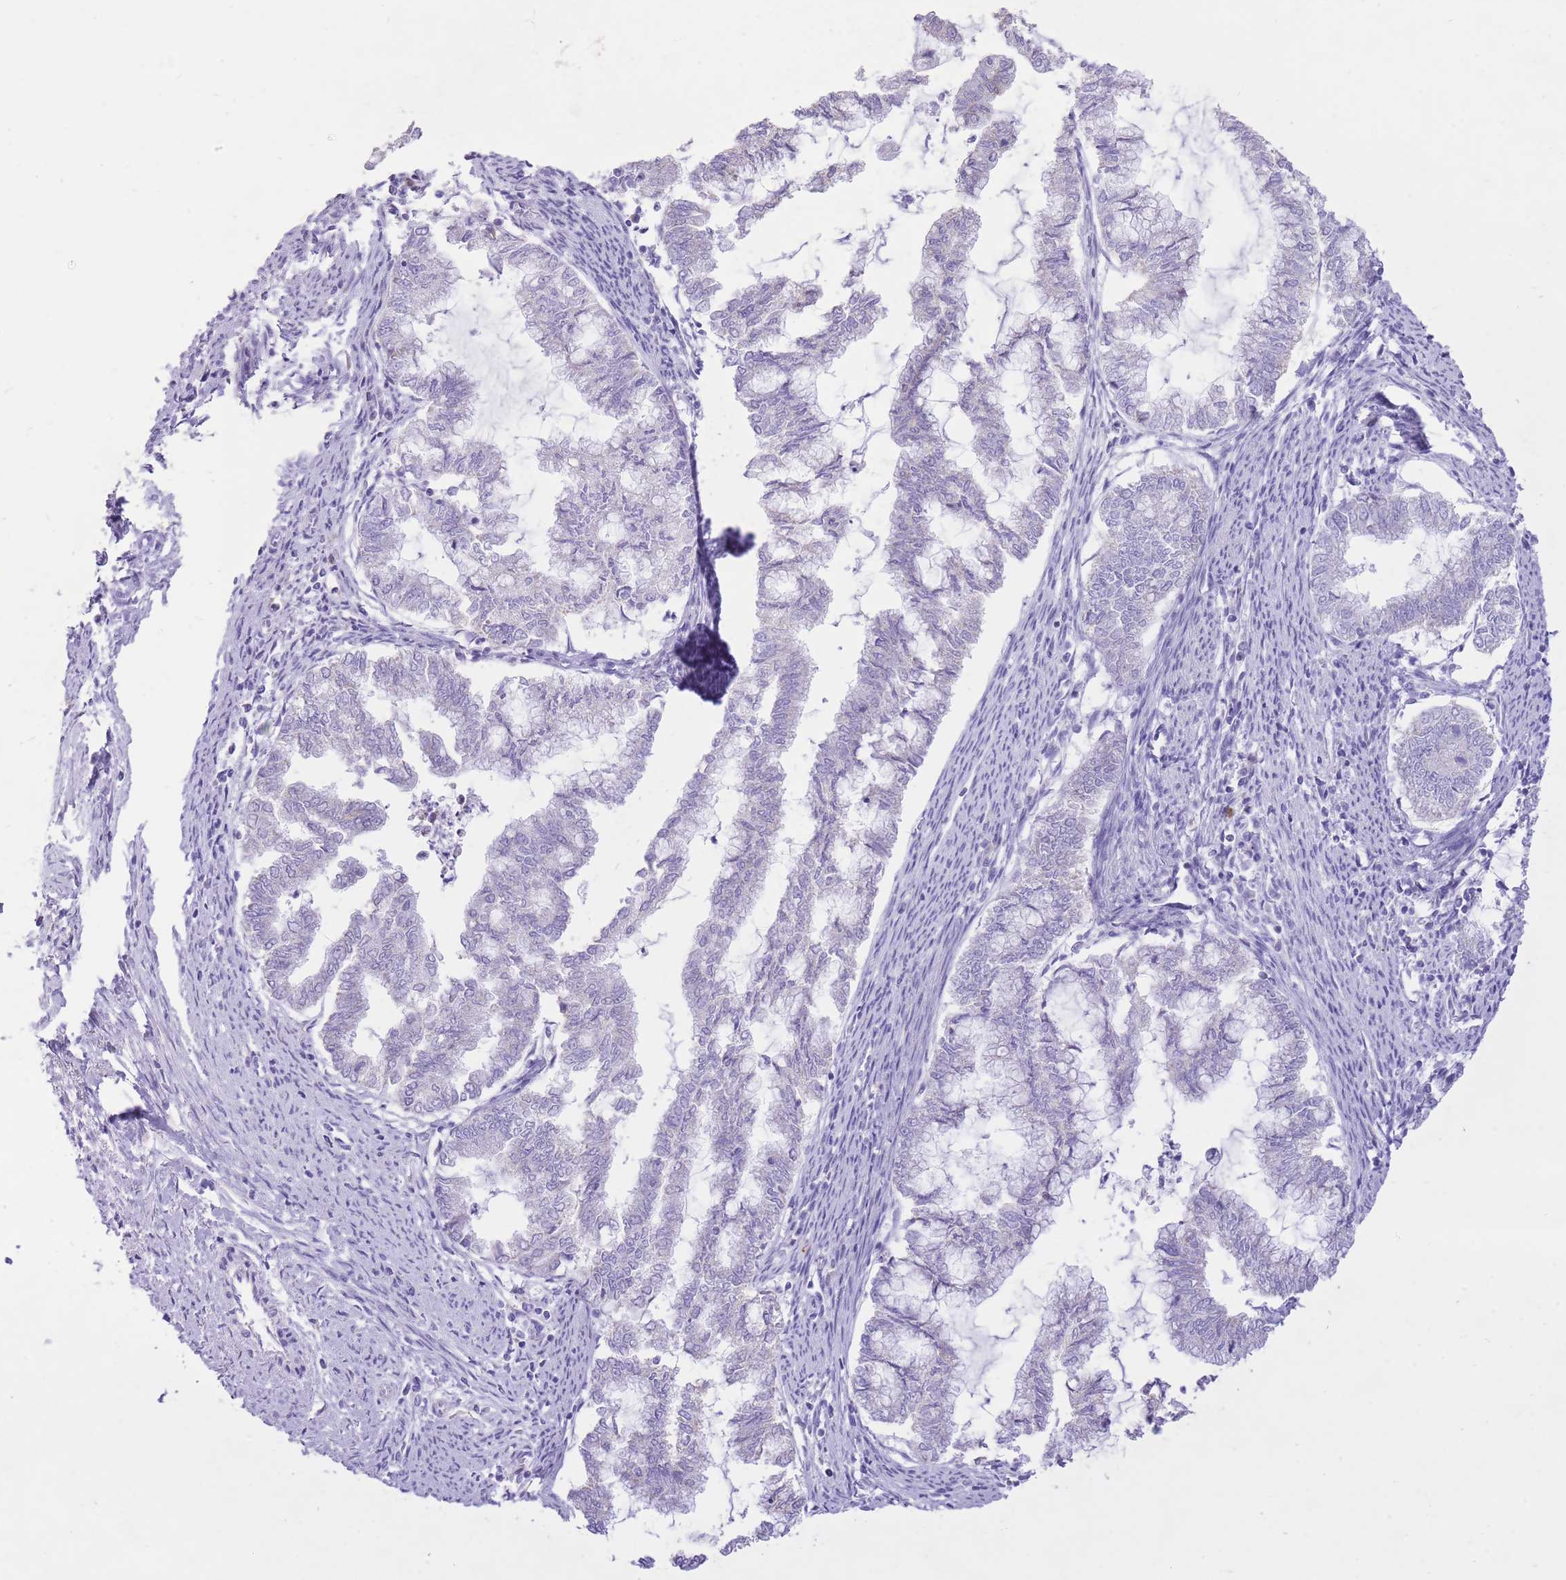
{"staining": {"intensity": "negative", "quantity": "none", "location": "none"}, "tissue": "endometrial cancer", "cell_type": "Tumor cells", "image_type": "cancer", "snomed": [{"axis": "morphology", "description": "Adenocarcinoma, NOS"}, {"axis": "topography", "description": "Endometrium"}], "caption": "Tumor cells show no significant expression in endometrial cancer.", "gene": "SLC4A4", "patient": {"sex": "female", "age": 79}}